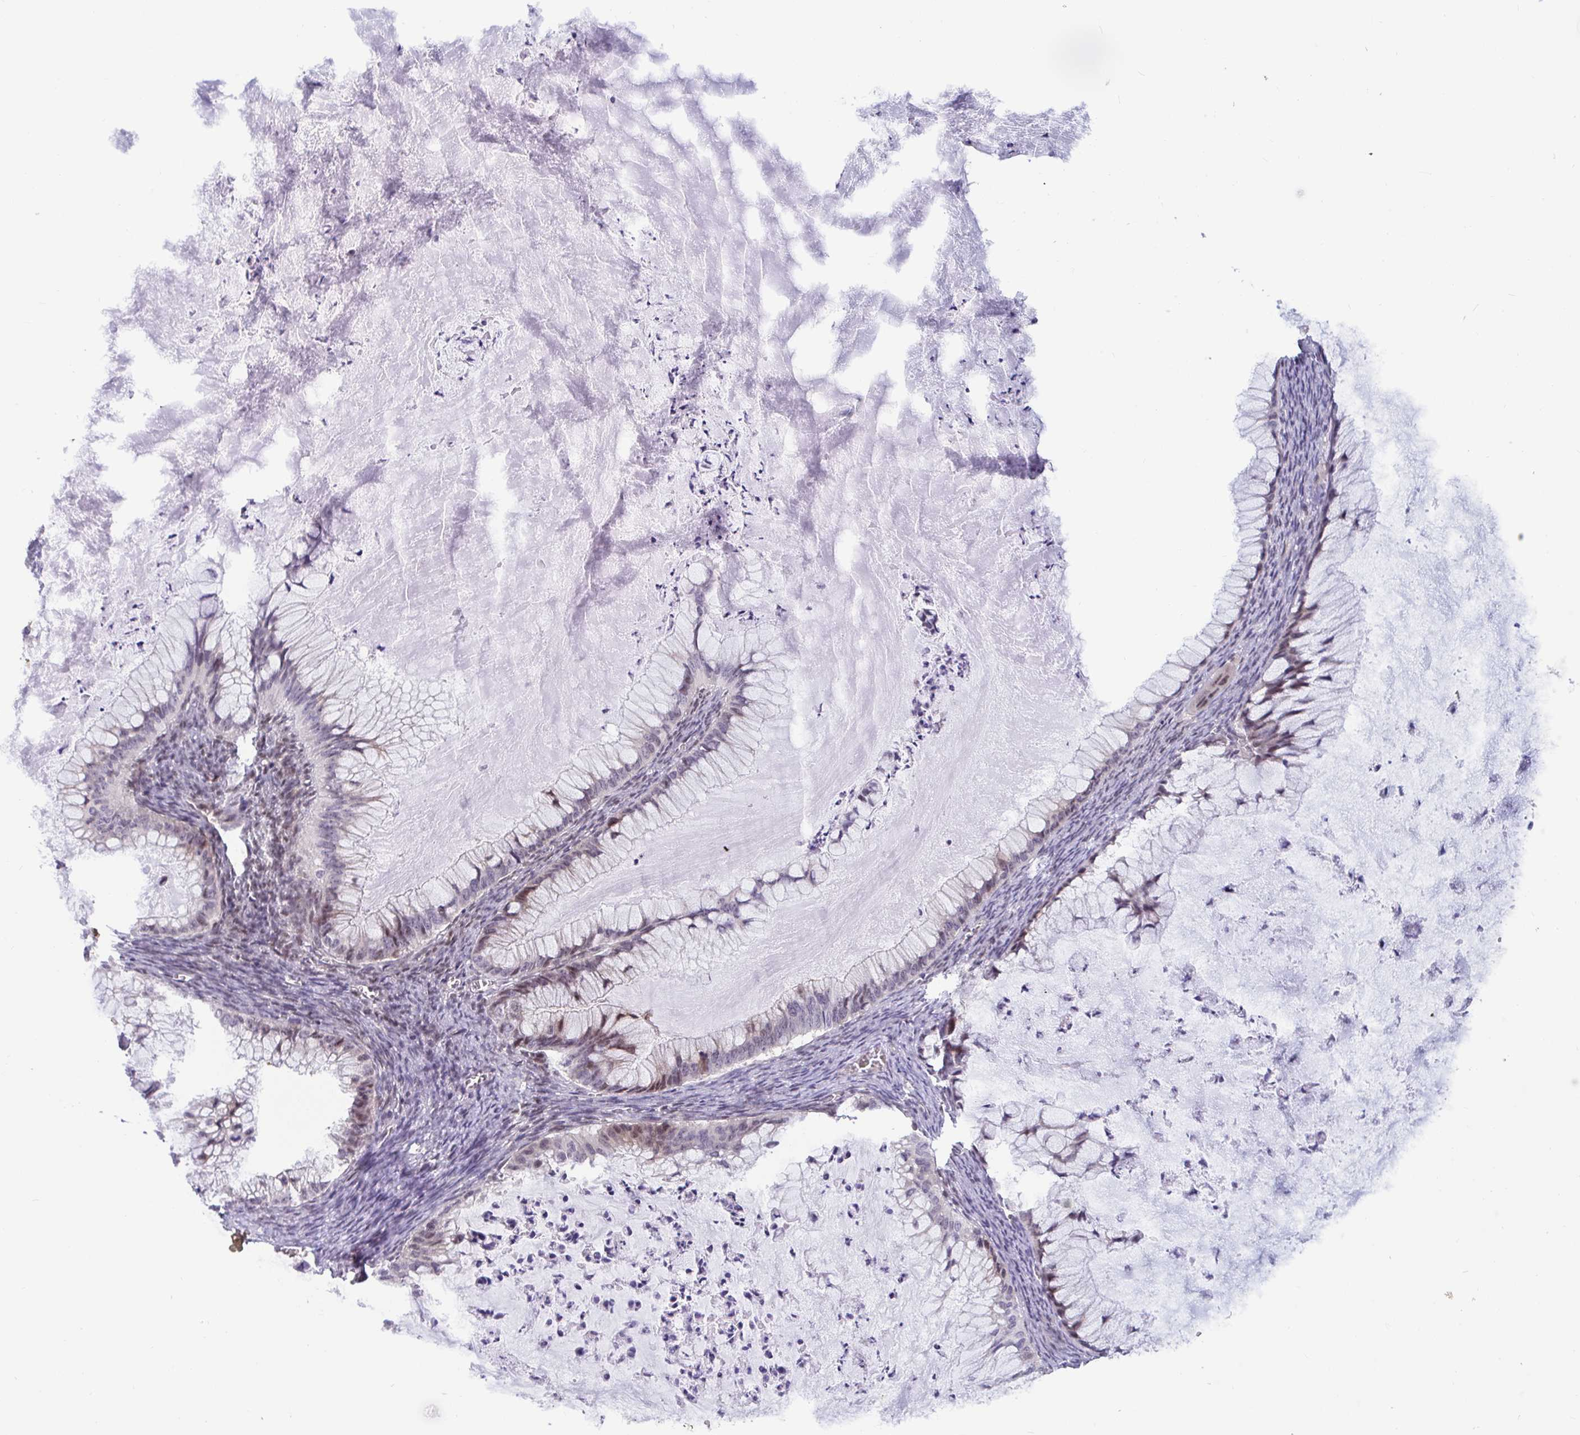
{"staining": {"intensity": "moderate", "quantity": "25%-75%", "location": "cytoplasmic/membranous,nuclear"}, "tissue": "ovarian cancer", "cell_type": "Tumor cells", "image_type": "cancer", "snomed": [{"axis": "morphology", "description": "Cystadenocarcinoma, mucinous, NOS"}, {"axis": "topography", "description": "Ovary"}], "caption": "A medium amount of moderate cytoplasmic/membranous and nuclear staining is identified in about 25%-75% of tumor cells in ovarian mucinous cystadenocarcinoma tissue.", "gene": "GSTM1", "patient": {"sex": "female", "age": 72}}